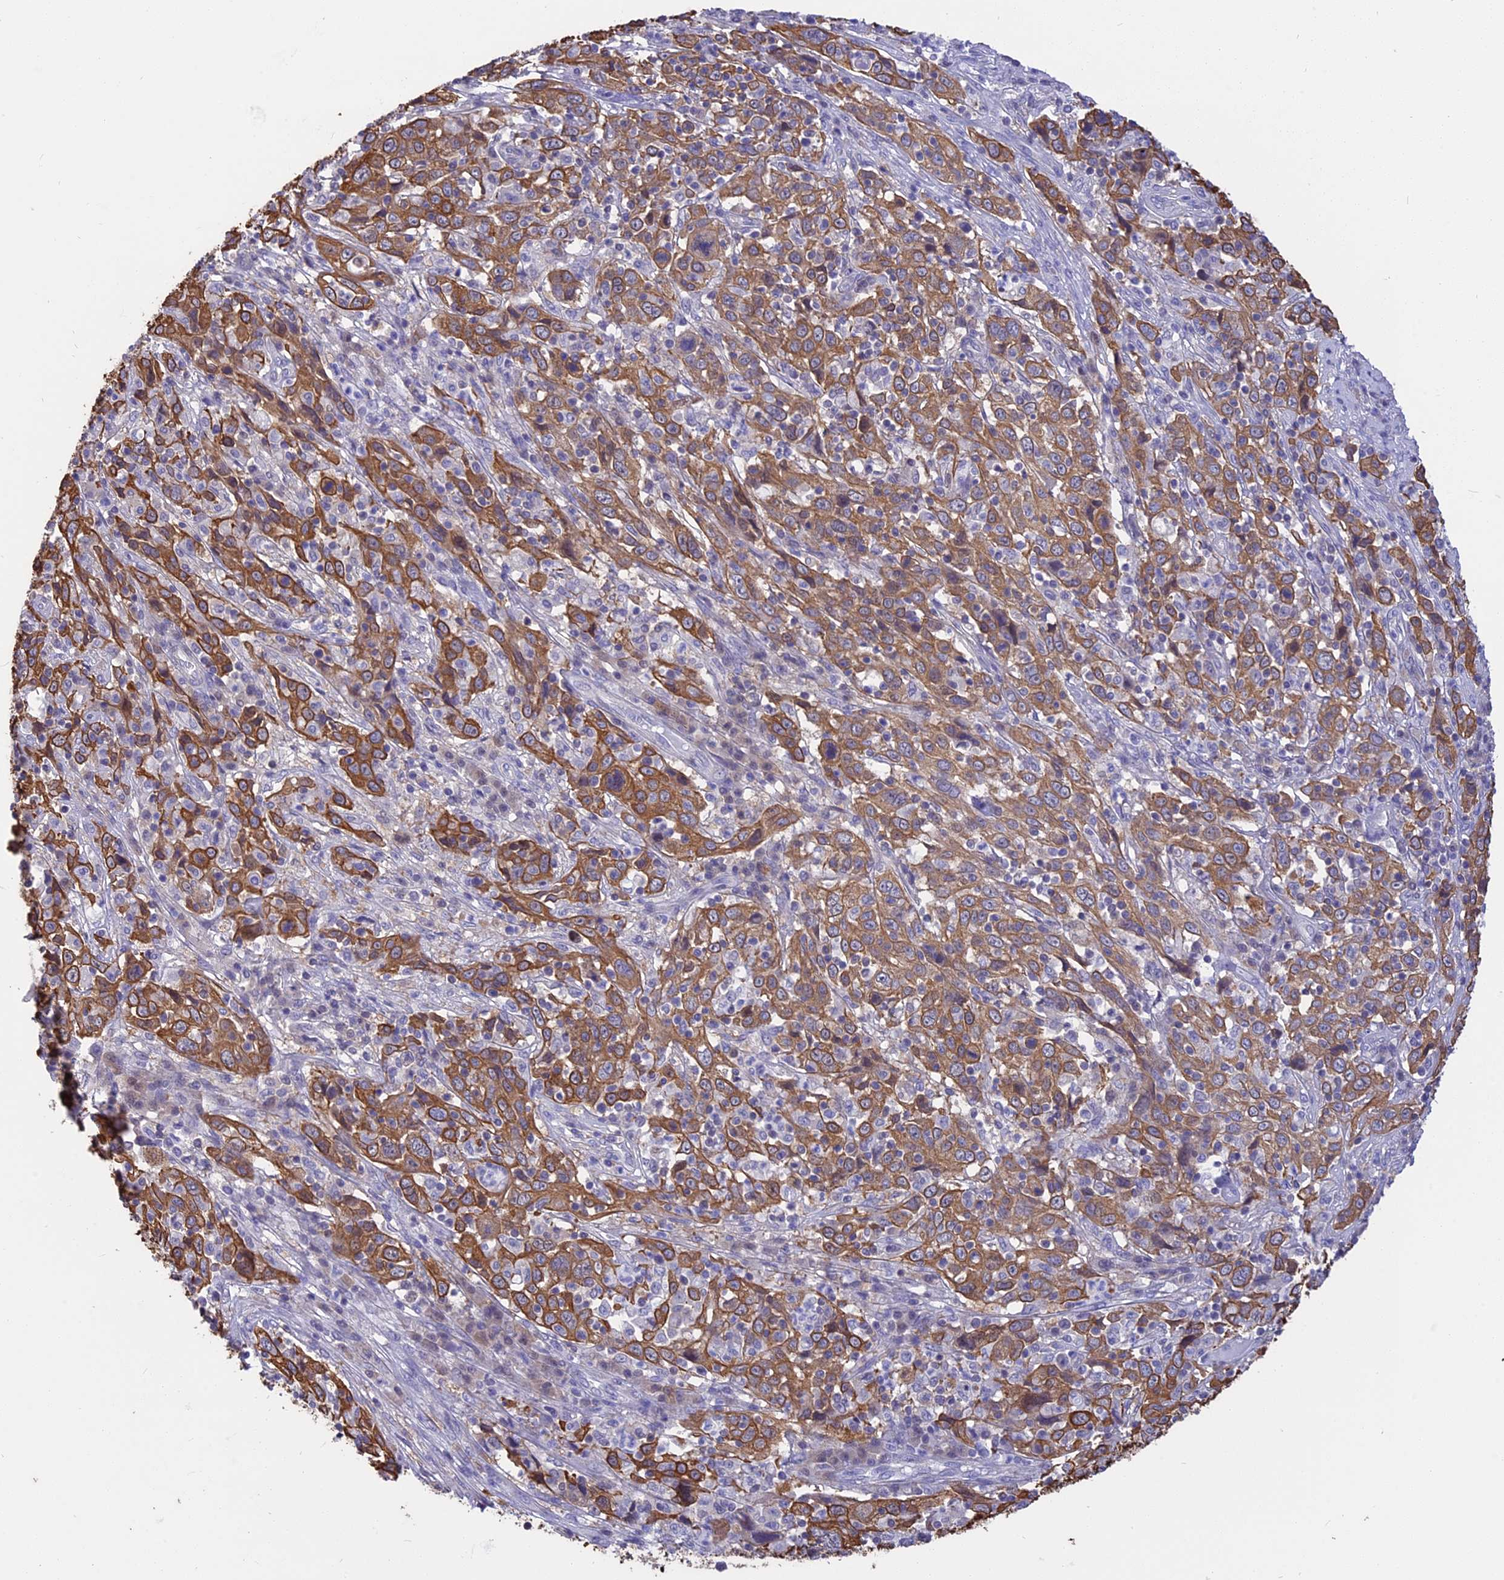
{"staining": {"intensity": "moderate", "quantity": ">75%", "location": "cytoplasmic/membranous"}, "tissue": "cervical cancer", "cell_type": "Tumor cells", "image_type": "cancer", "snomed": [{"axis": "morphology", "description": "Squamous cell carcinoma, NOS"}, {"axis": "topography", "description": "Cervix"}], "caption": "Cervical cancer was stained to show a protein in brown. There is medium levels of moderate cytoplasmic/membranous positivity in approximately >75% of tumor cells. (DAB IHC, brown staining for protein, blue staining for nuclei).", "gene": "STUB1", "patient": {"sex": "female", "age": 46}}